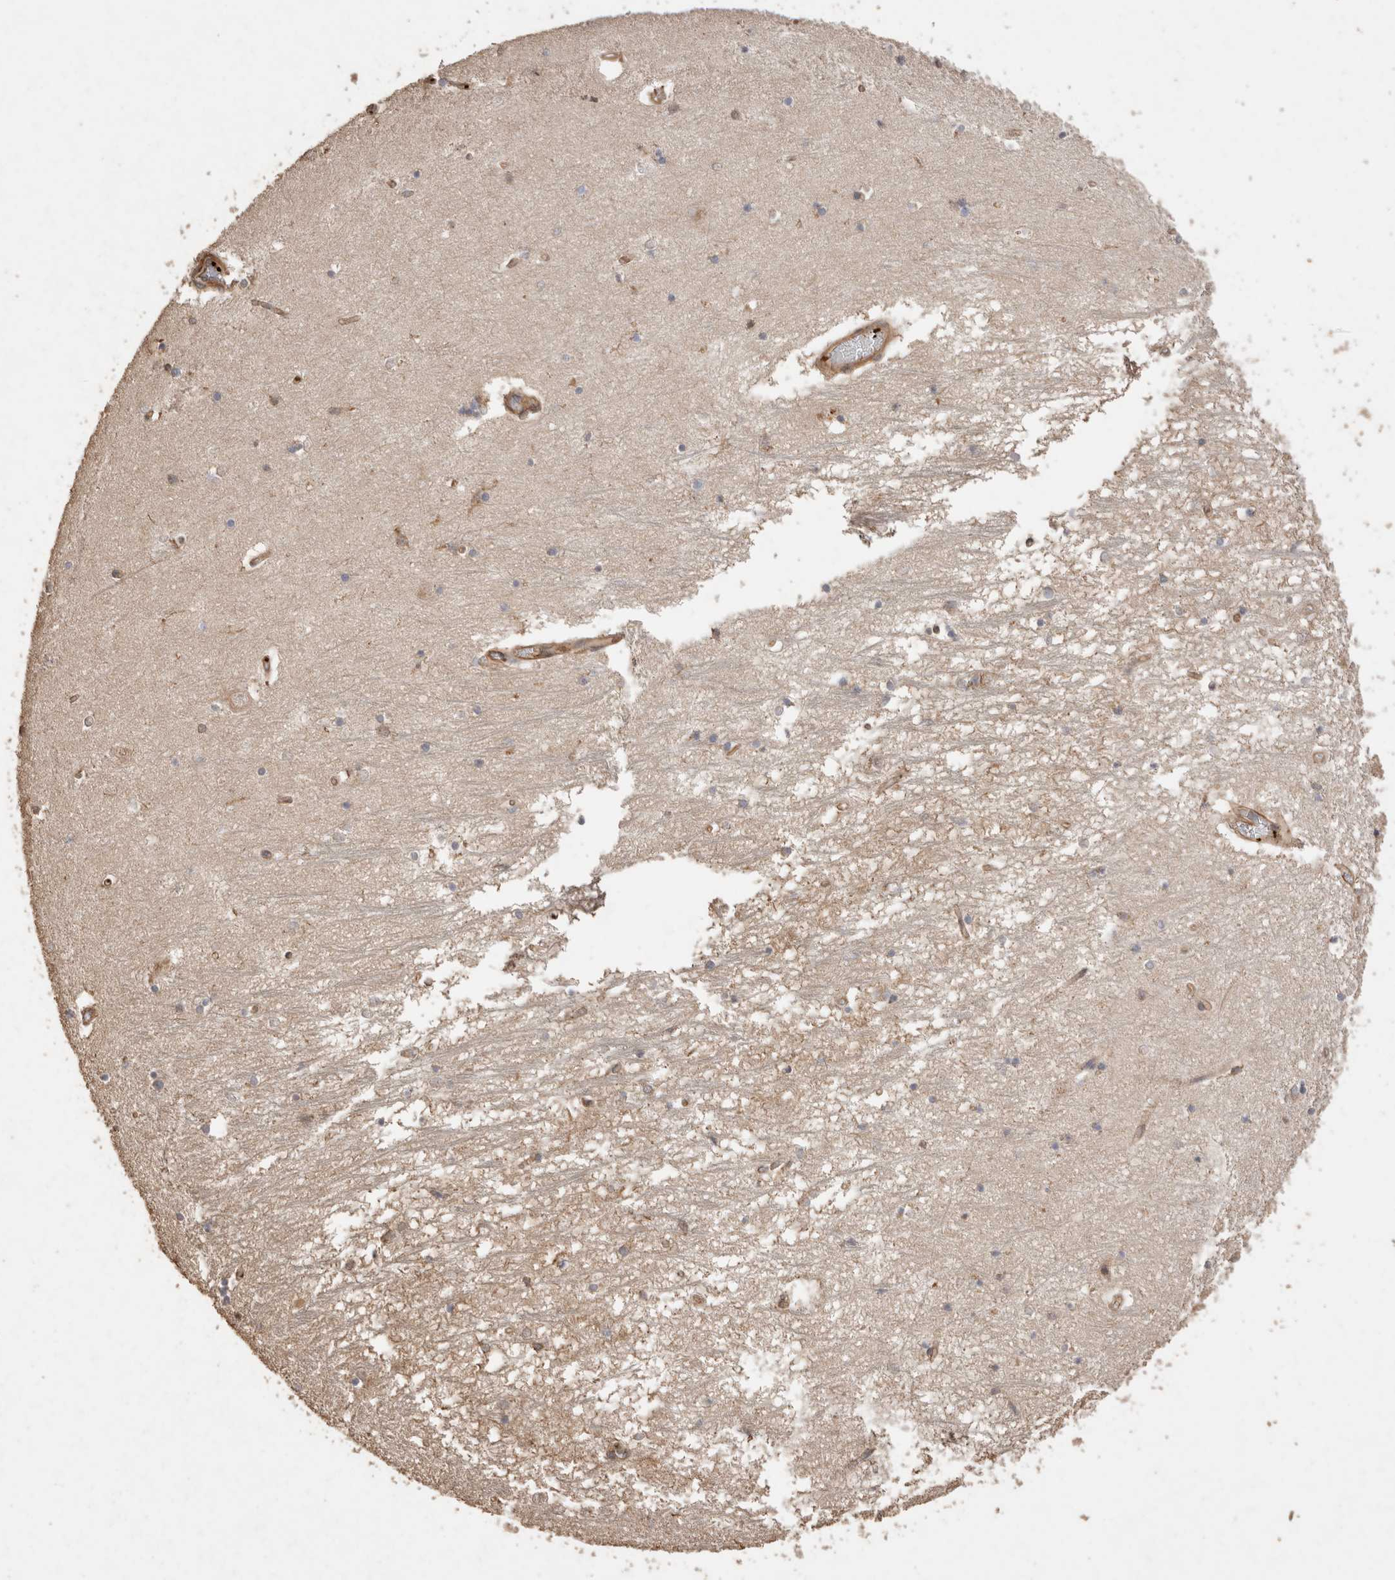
{"staining": {"intensity": "negative", "quantity": "none", "location": "none"}, "tissue": "hippocampus", "cell_type": "Glial cells", "image_type": "normal", "snomed": [{"axis": "morphology", "description": "Normal tissue, NOS"}, {"axis": "topography", "description": "Hippocampus"}], "caption": "High magnification brightfield microscopy of normal hippocampus stained with DAB (brown) and counterstained with hematoxylin (blue): glial cells show no significant expression. The staining was performed using DAB (3,3'-diaminobenzidine) to visualize the protein expression in brown, while the nuclei were stained in blue with hematoxylin (Magnification: 20x).", "gene": "SNX31", "patient": {"sex": "male", "age": 70}}